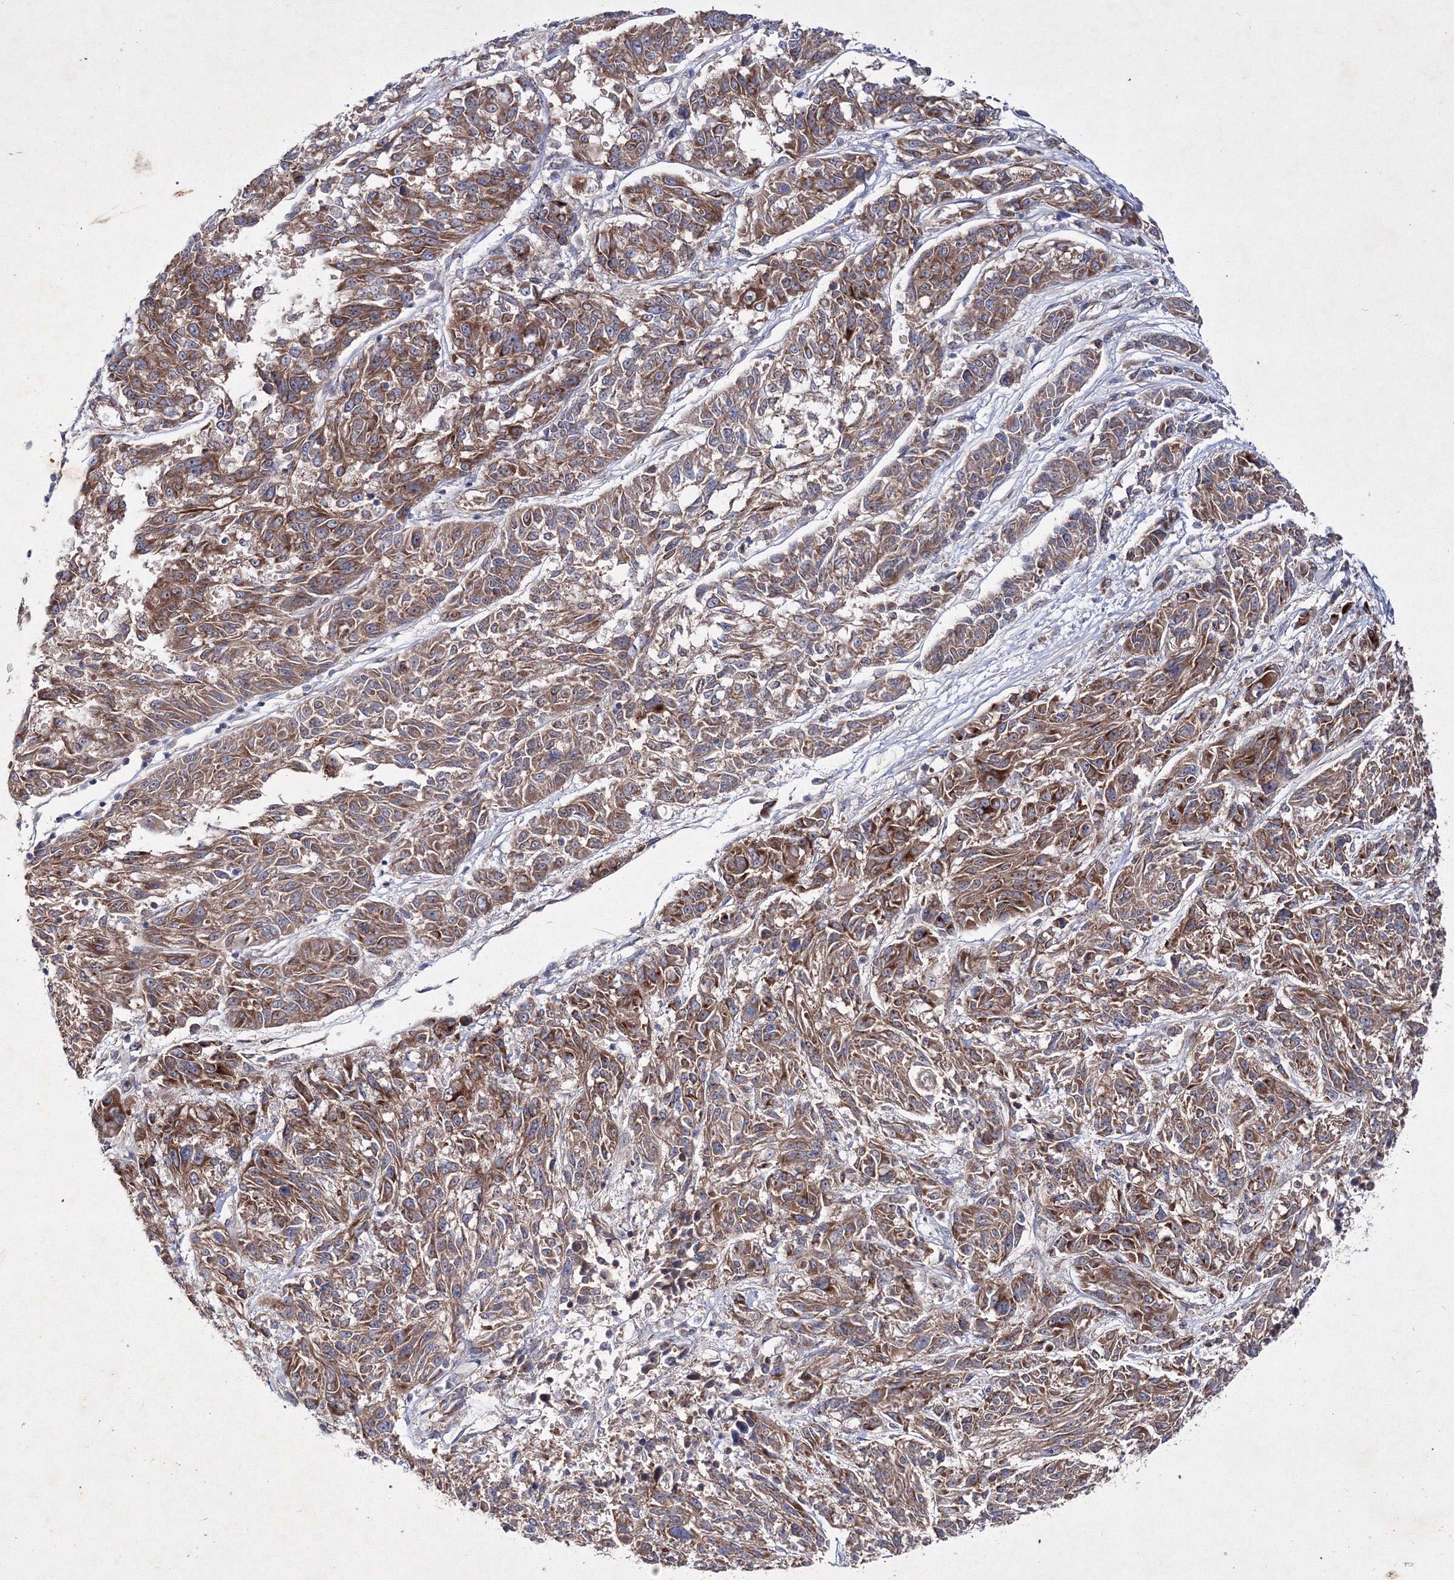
{"staining": {"intensity": "moderate", "quantity": ">75%", "location": "cytoplasmic/membranous"}, "tissue": "melanoma", "cell_type": "Tumor cells", "image_type": "cancer", "snomed": [{"axis": "morphology", "description": "Malignant melanoma, NOS"}, {"axis": "topography", "description": "Skin"}], "caption": "Immunohistochemical staining of human malignant melanoma displays medium levels of moderate cytoplasmic/membranous positivity in approximately >75% of tumor cells. (IHC, brightfield microscopy, high magnification).", "gene": "GFM1", "patient": {"sex": "male", "age": 53}}